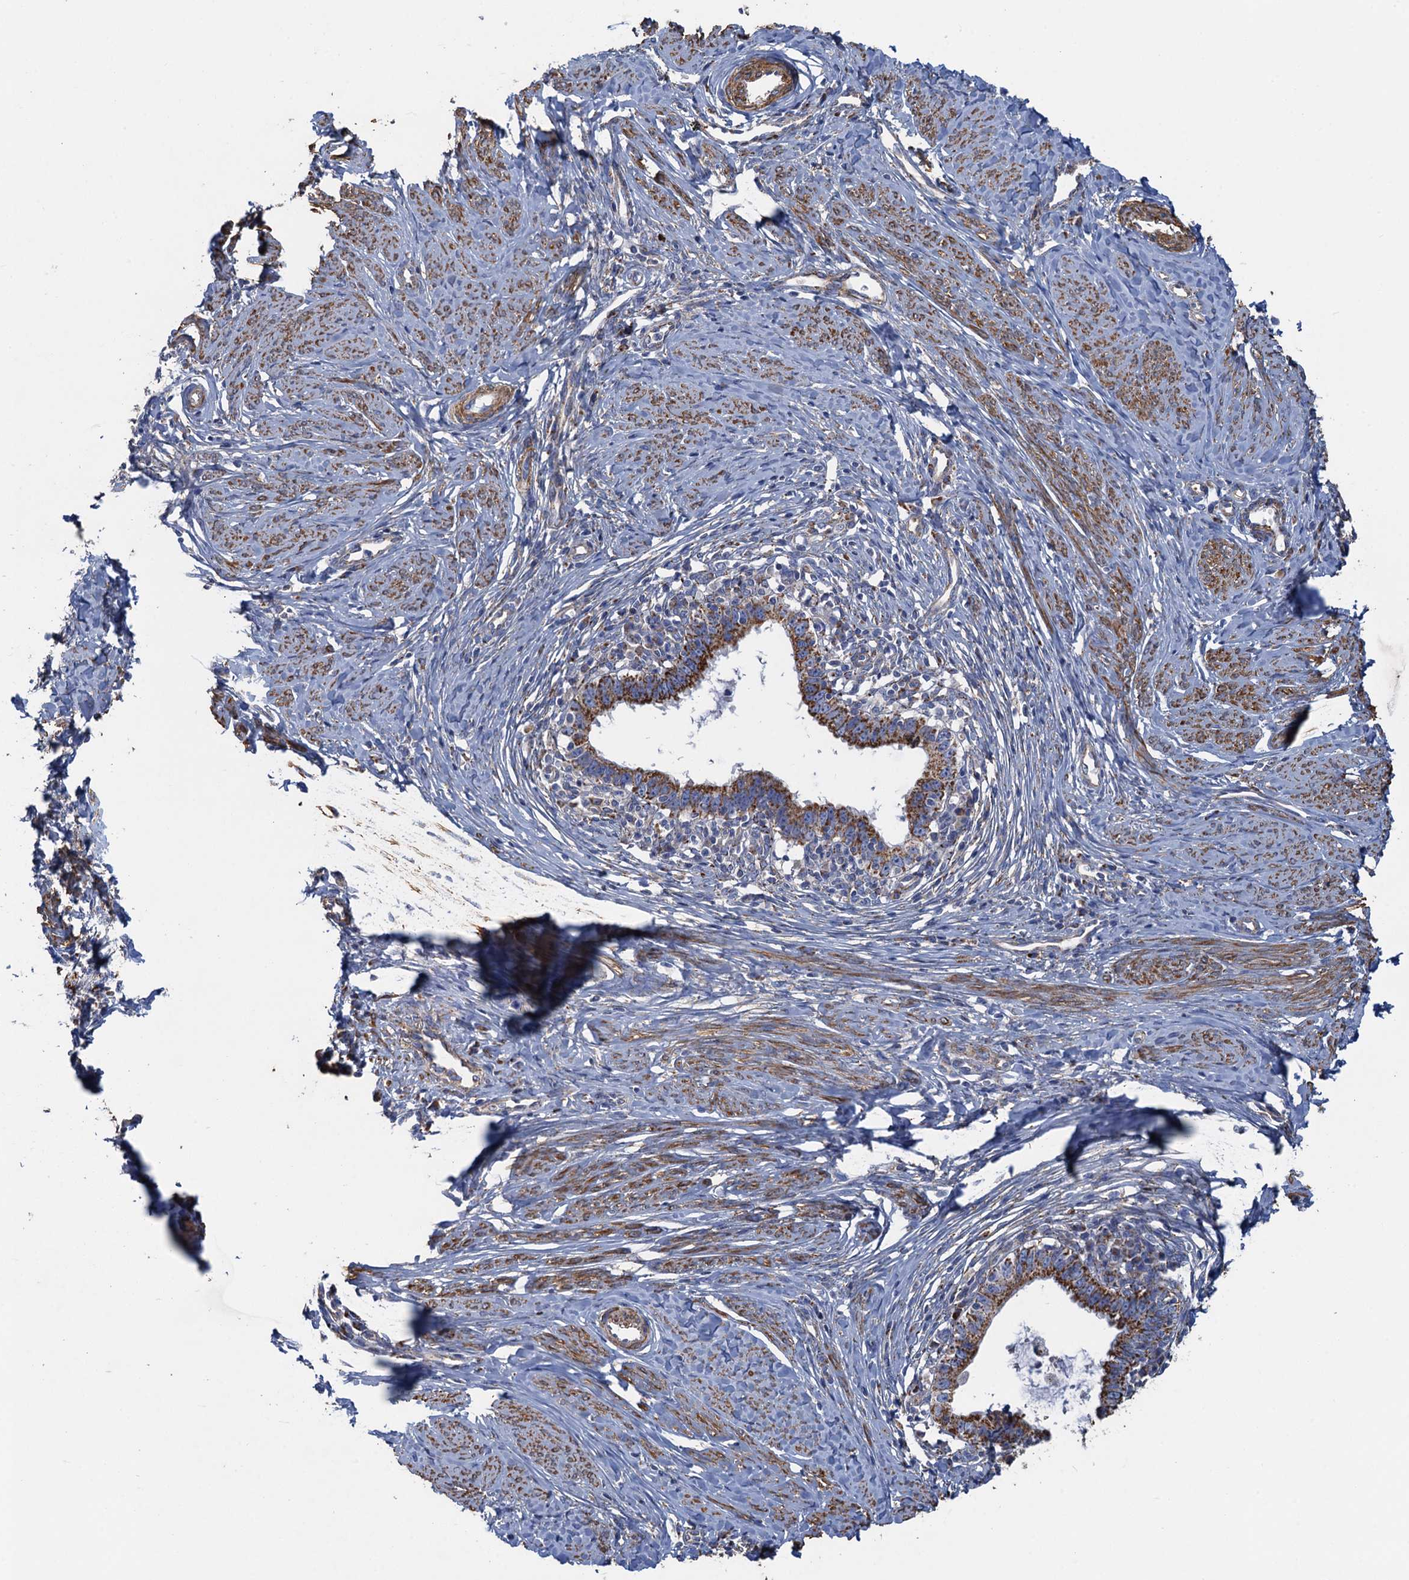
{"staining": {"intensity": "moderate", "quantity": ">75%", "location": "cytoplasmic/membranous"}, "tissue": "cervical cancer", "cell_type": "Tumor cells", "image_type": "cancer", "snomed": [{"axis": "morphology", "description": "Adenocarcinoma, NOS"}, {"axis": "topography", "description": "Cervix"}], "caption": "Tumor cells reveal moderate cytoplasmic/membranous staining in approximately >75% of cells in adenocarcinoma (cervical). (Brightfield microscopy of DAB IHC at high magnification).", "gene": "GCSH", "patient": {"sex": "female", "age": 36}}